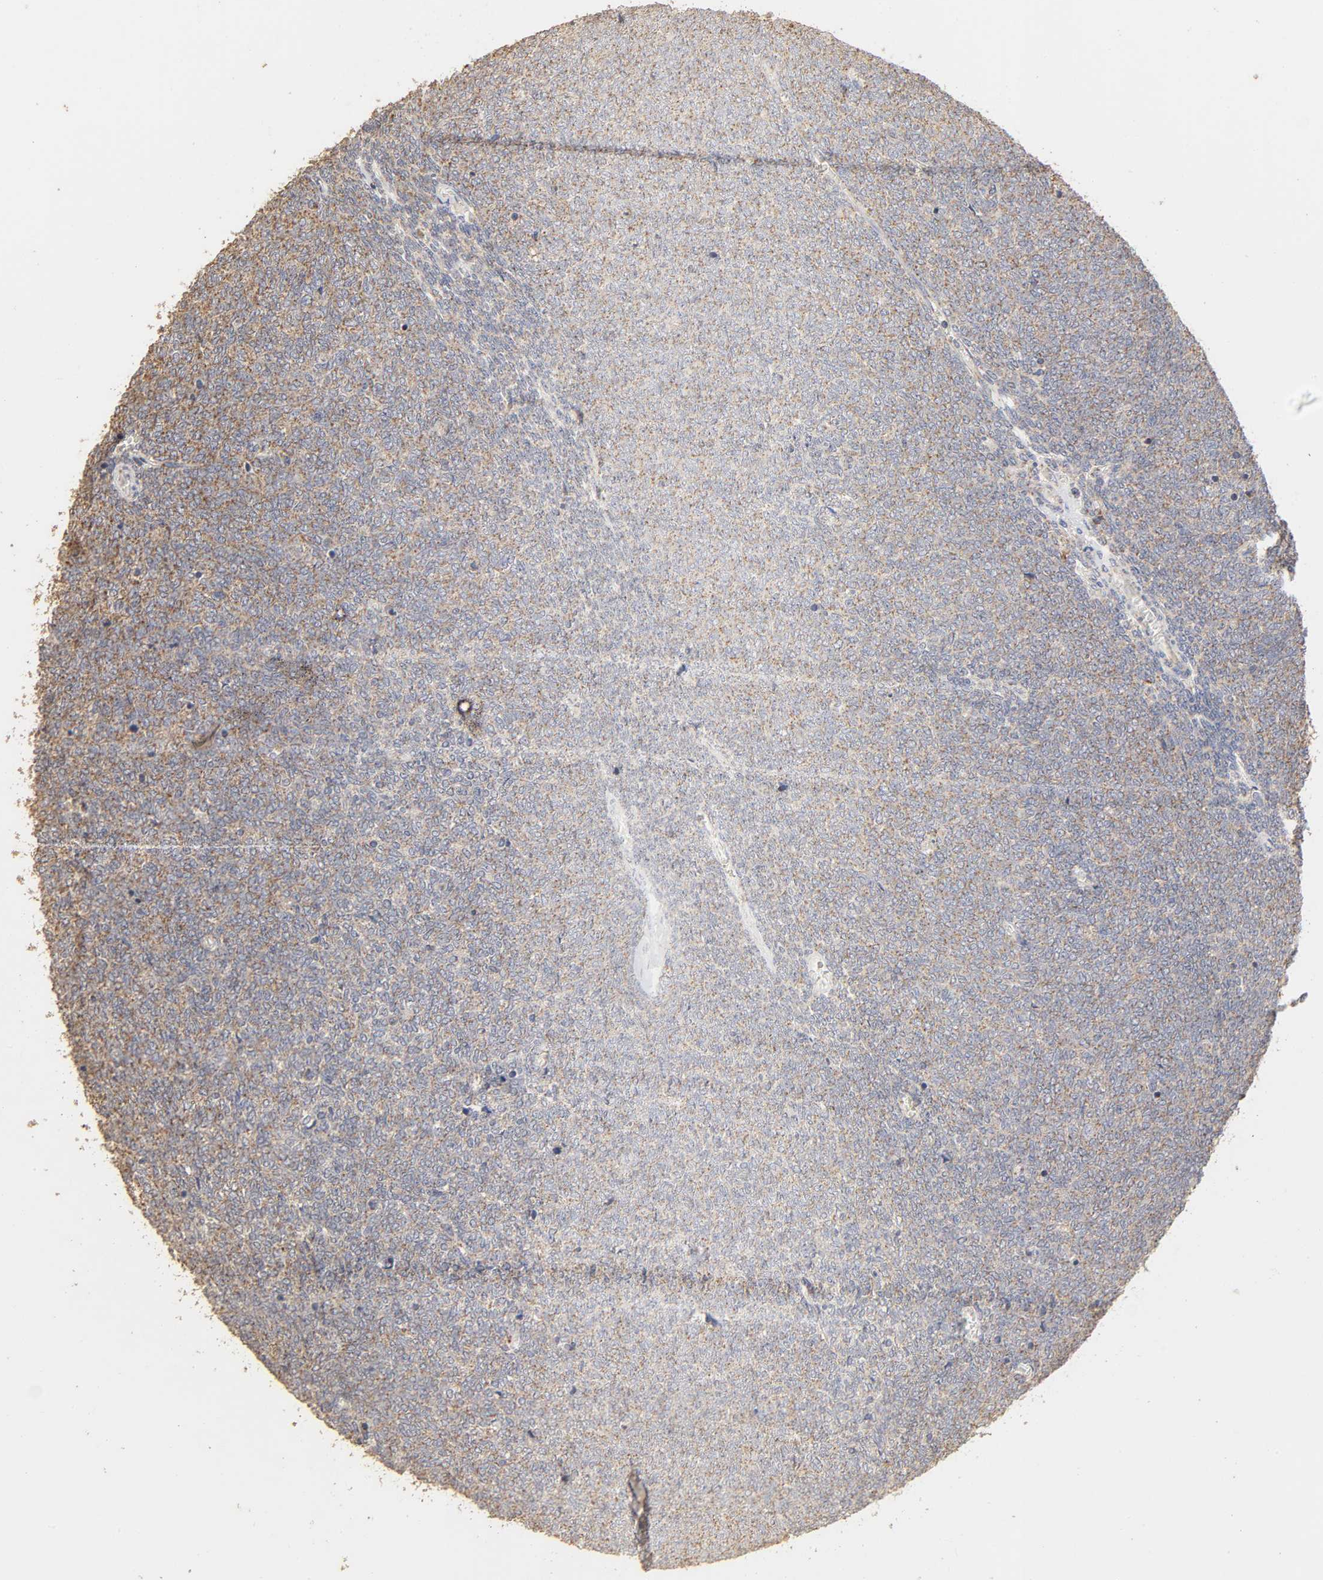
{"staining": {"intensity": "weak", "quantity": "25%-75%", "location": "cytoplasmic/membranous"}, "tissue": "renal cancer", "cell_type": "Tumor cells", "image_type": "cancer", "snomed": [{"axis": "morphology", "description": "Neoplasm, malignant, NOS"}, {"axis": "topography", "description": "Kidney"}], "caption": "Immunohistochemical staining of human neoplasm (malignant) (renal) demonstrates low levels of weak cytoplasmic/membranous expression in about 25%-75% of tumor cells.", "gene": "CYCS", "patient": {"sex": "male", "age": 28}}